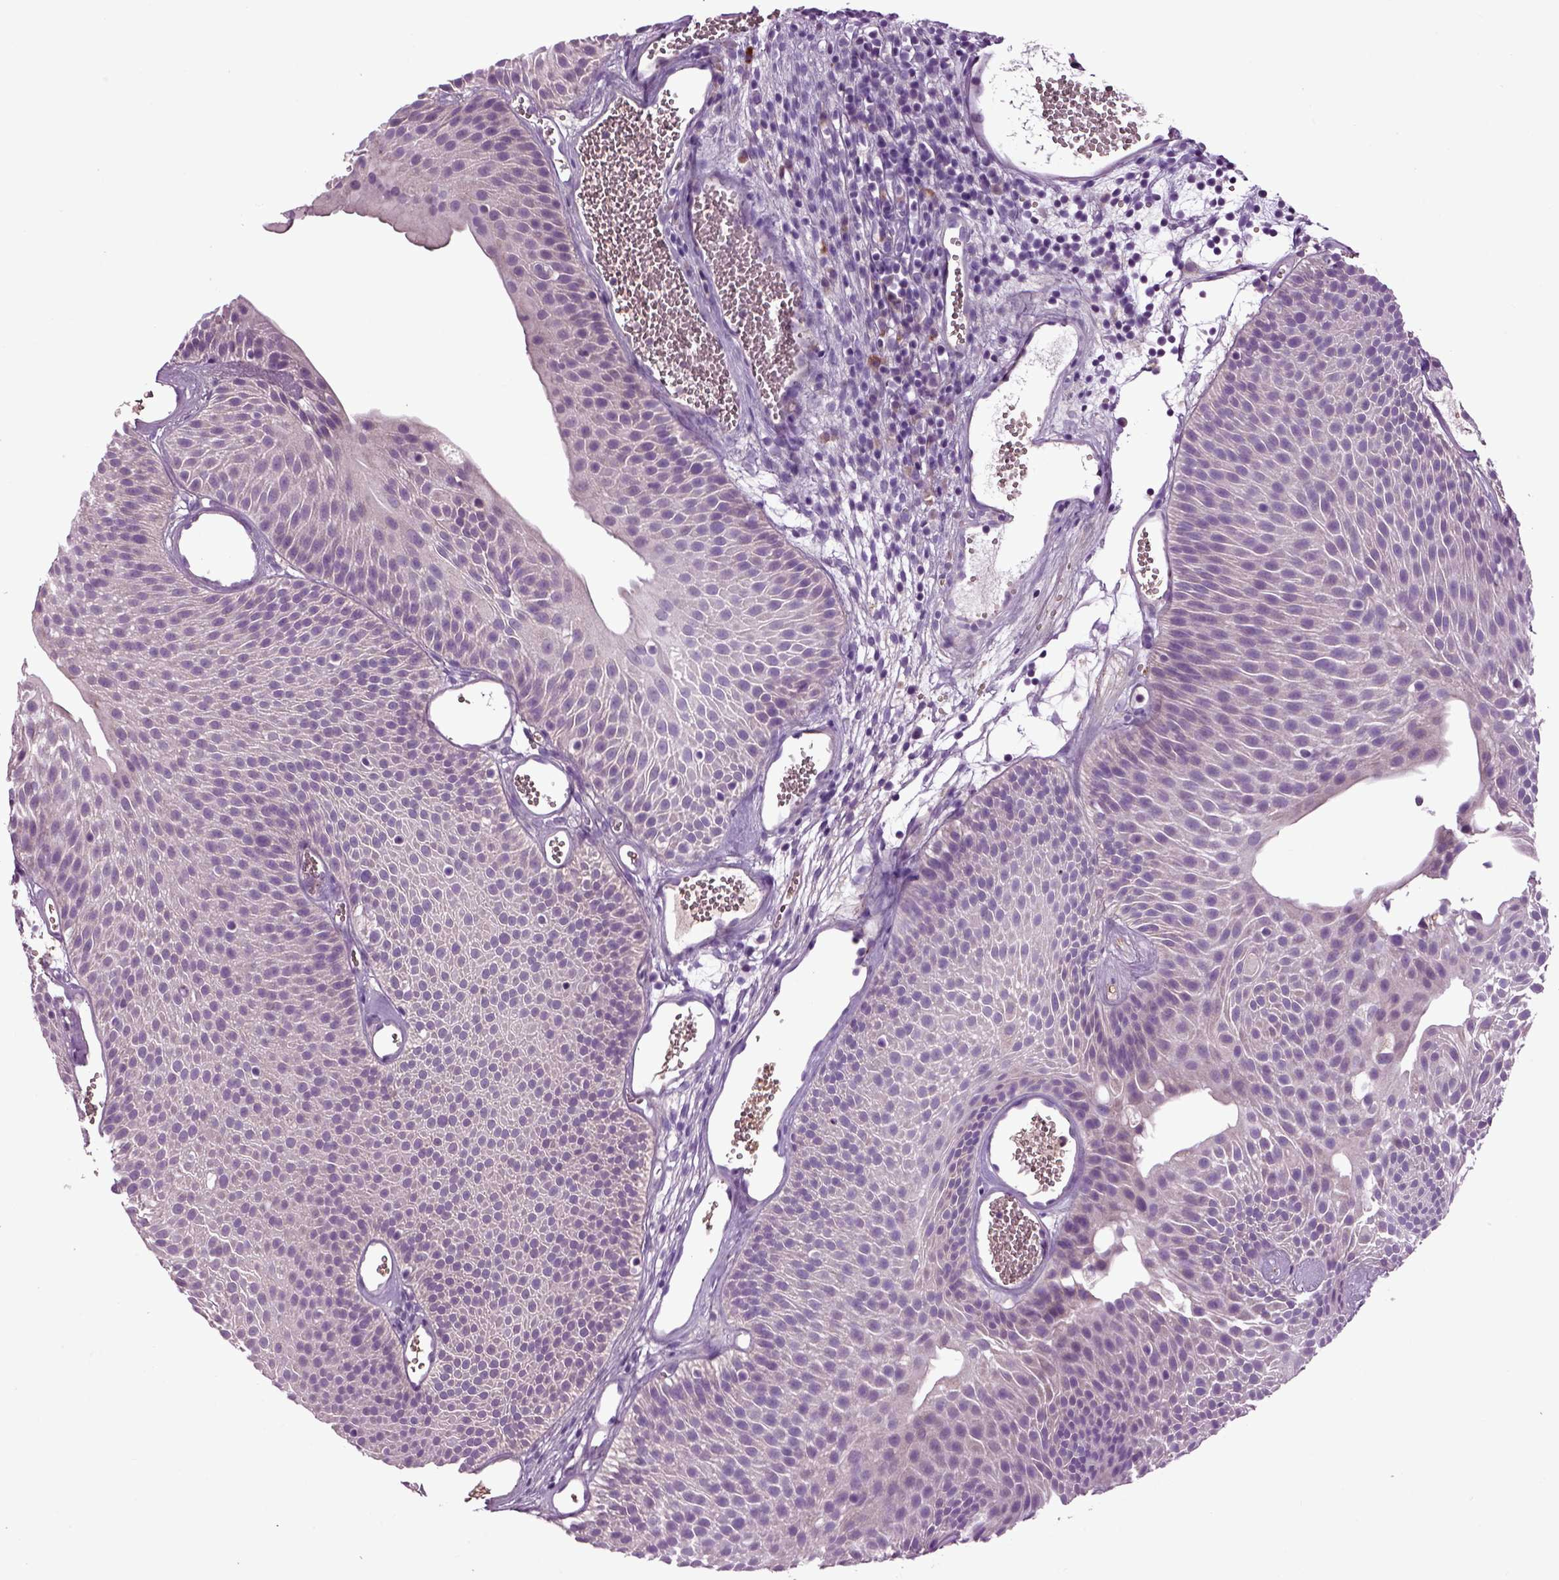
{"staining": {"intensity": "negative", "quantity": "none", "location": "none"}, "tissue": "urothelial cancer", "cell_type": "Tumor cells", "image_type": "cancer", "snomed": [{"axis": "morphology", "description": "Urothelial carcinoma, Low grade"}, {"axis": "topography", "description": "Urinary bladder"}], "caption": "Protein analysis of urothelial cancer demonstrates no significant staining in tumor cells. Brightfield microscopy of IHC stained with DAB (3,3'-diaminobenzidine) (brown) and hematoxylin (blue), captured at high magnification.", "gene": "SPON1", "patient": {"sex": "male", "age": 52}}